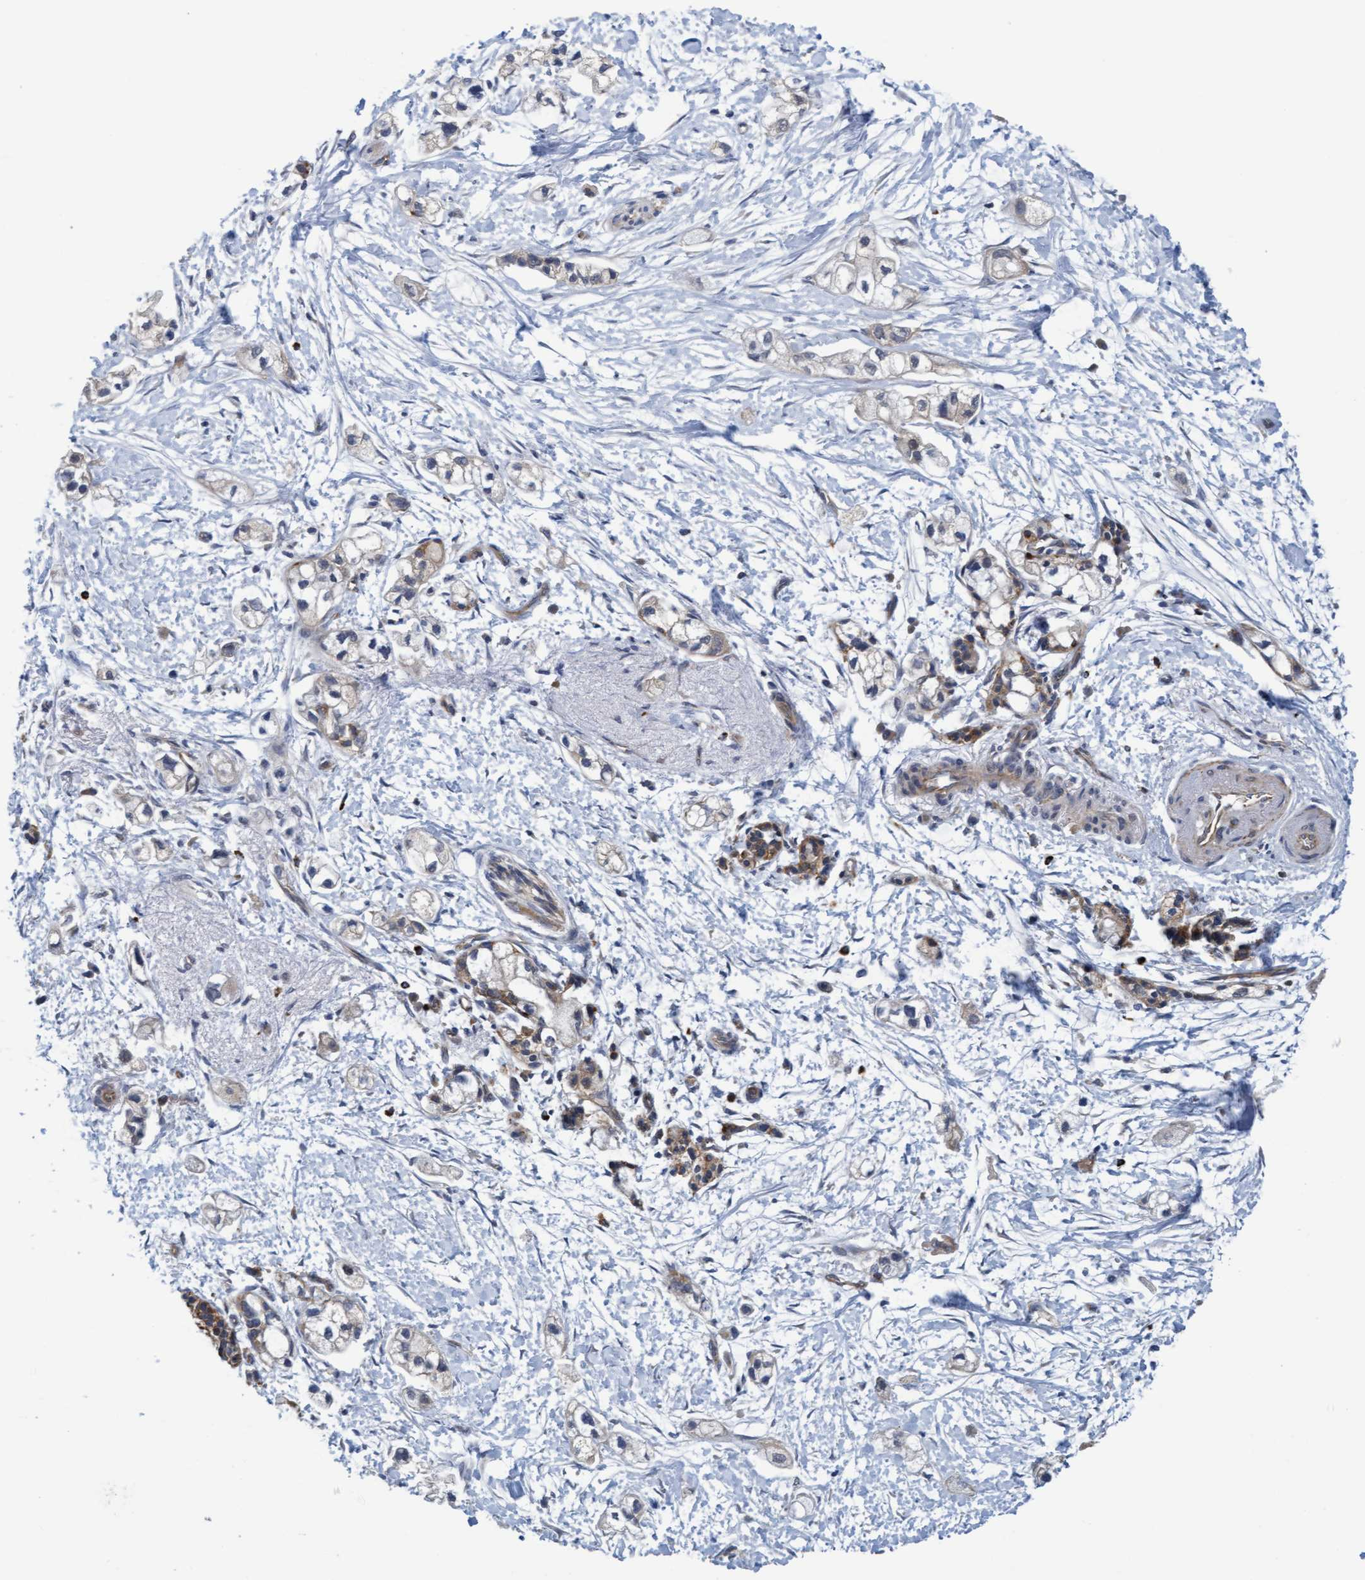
{"staining": {"intensity": "weak", "quantity": "25%-75%", "location": "cytoplasmic/membranous"}, "tissue": "pancreatic cancer", "cell_type": "Tumor cells", "image_type": "cancer", "snomed": [{"axis": "morphology", "description": "Adenocarcinoma, NOS"}, {"axis": "topography", "description": "Pancreas"}], "caption": "Protein staining of pancreatic adenocarcinoma tissue shows weak cytoplasmic/membranous expression in about 25%-75% of tumor cells.", "gene": "LRSAM1", "patient": {"sex": "male", "age": 74}}